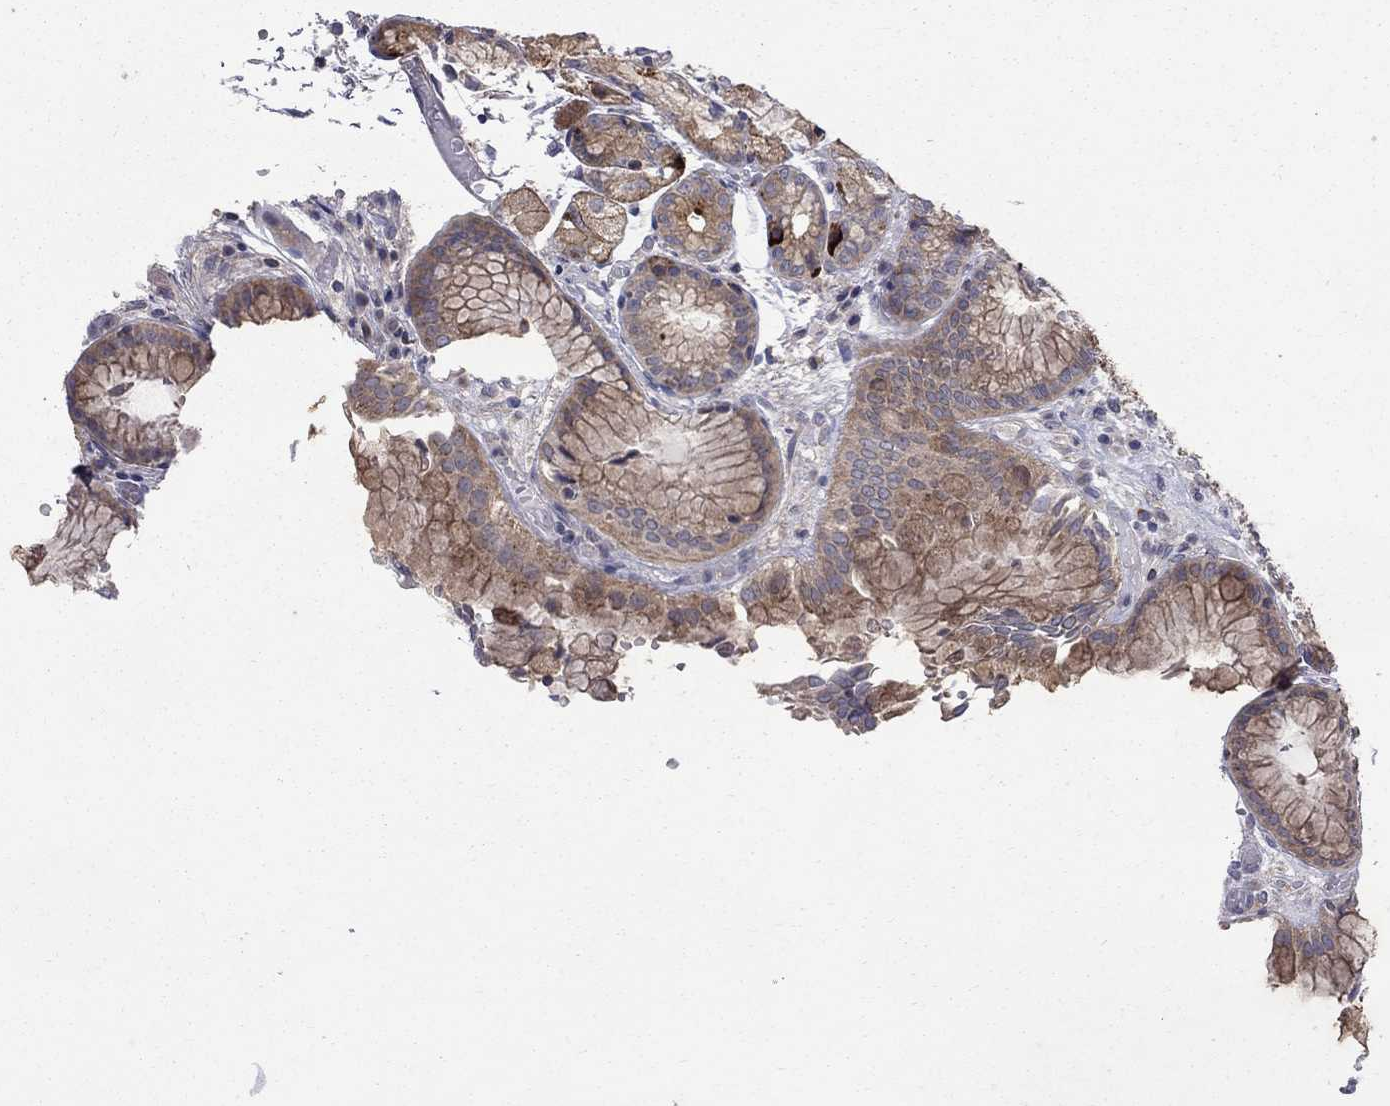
{"staining": {"intensity": "strong", "quantity": "<25%", "location": "cytoplasmic/membranous"}, "tissue": "stomach", "cell_type": "Glandular cells", "image_type": "normal", "snomed": [{"axis": "morphology", "description": "Normal tissue, NOS"}, {"axis": "topography", "description": "Stomach, upper"}], "caption": "This is an image of immunohistochemistry (IHC) staining of benign stomach, which shows strong staining in the cytoplasmic/membranous of glandular cells.", "gene": "SH2B1", "patient": {"sex": "male", "age": 72}}